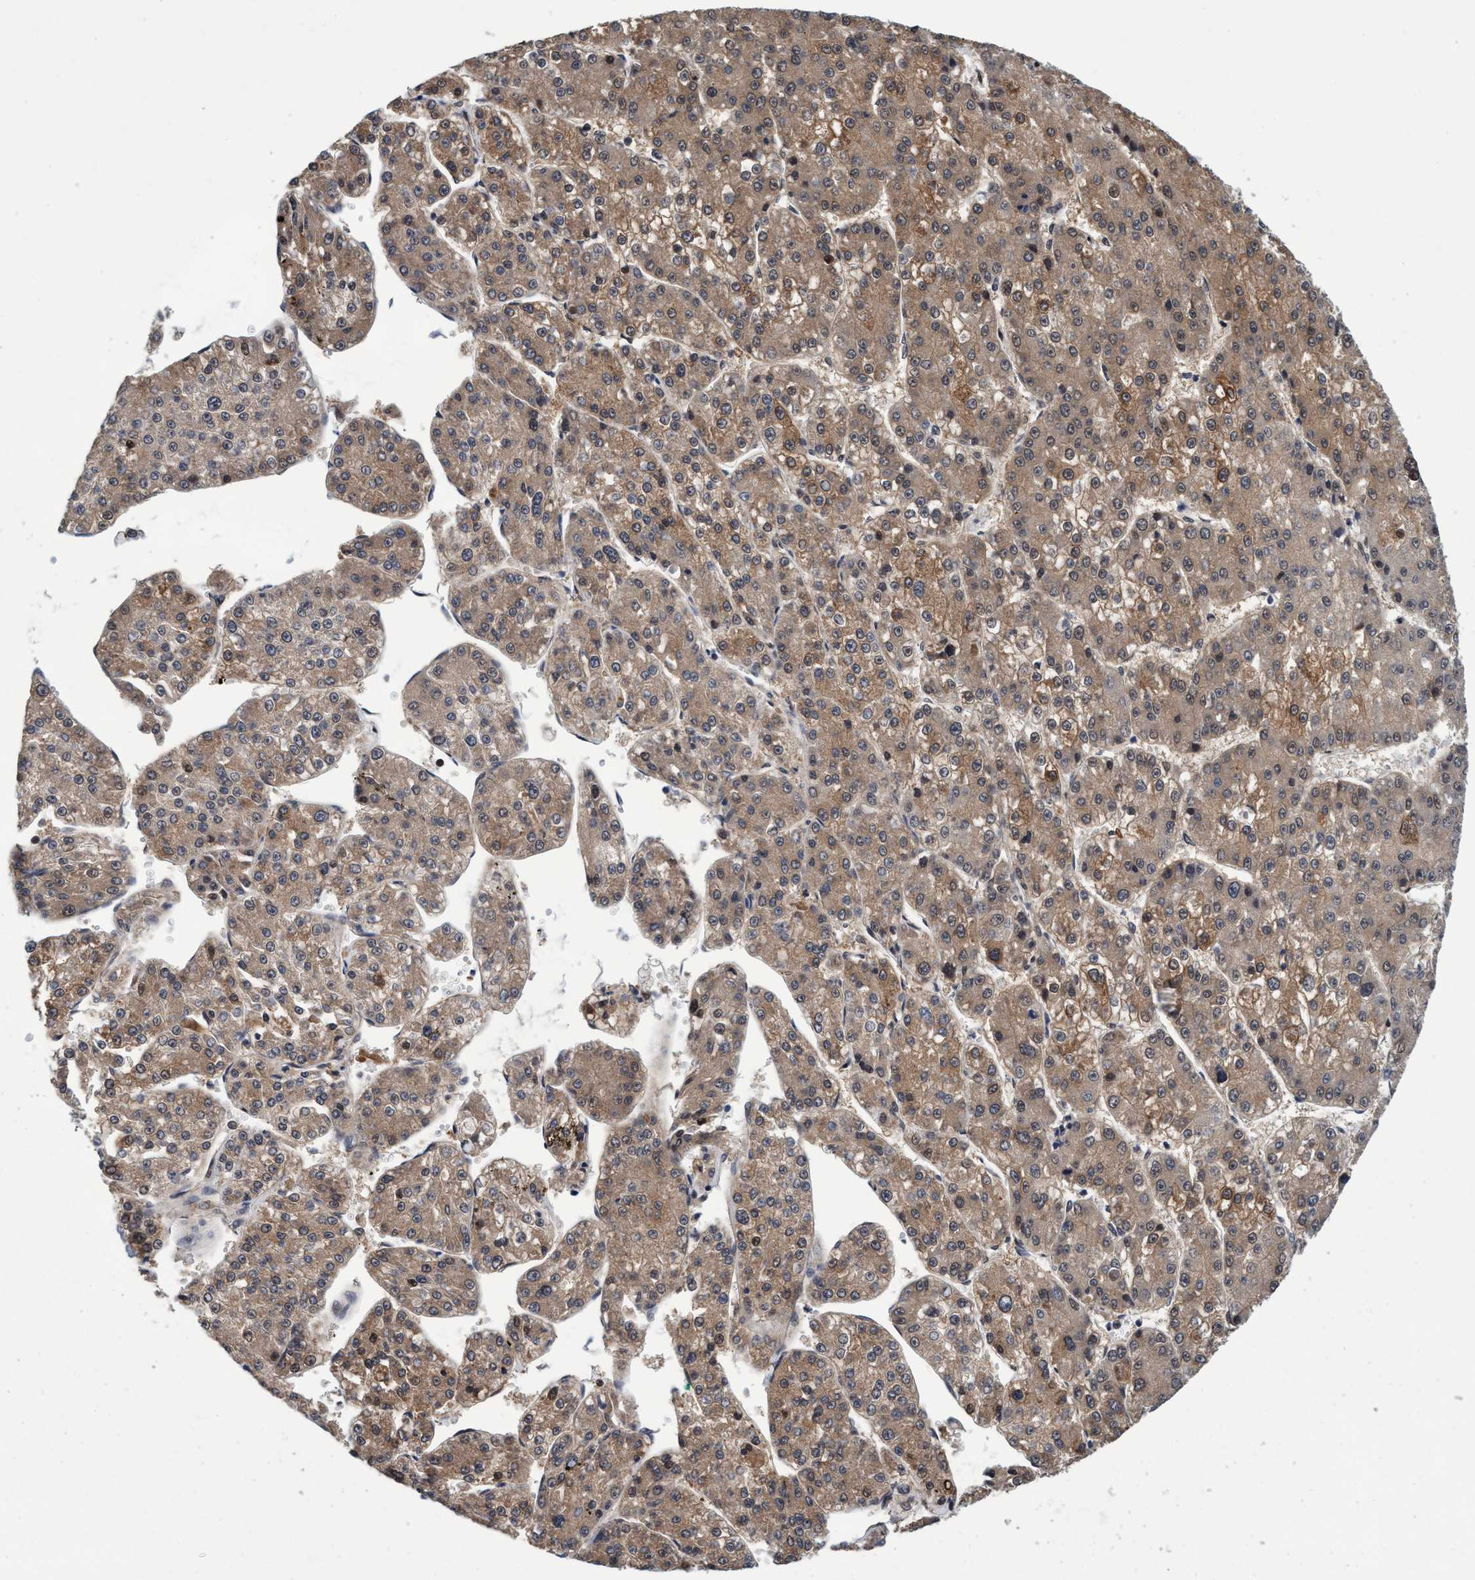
{"staining": {"intensity": "weak", "quantity": ">75%", "location": "cytoplasmic/membranous"}, "tissue": "liver cancer", "cell_type": "Tumor cells", "image_type": "cancer", "snomed": [{"axis": "morphology", "description": "Carcinoma, Hepatocellular, NOS"}, {"axis": "topography", "description": "Liver"}], "caption": "Human hepatocellular carcinoma (liver) stained with a protein marker displays weak staining in tumor cells.", "gene": "PSMD12", "patient": {"sex": "female", "age": 73}}